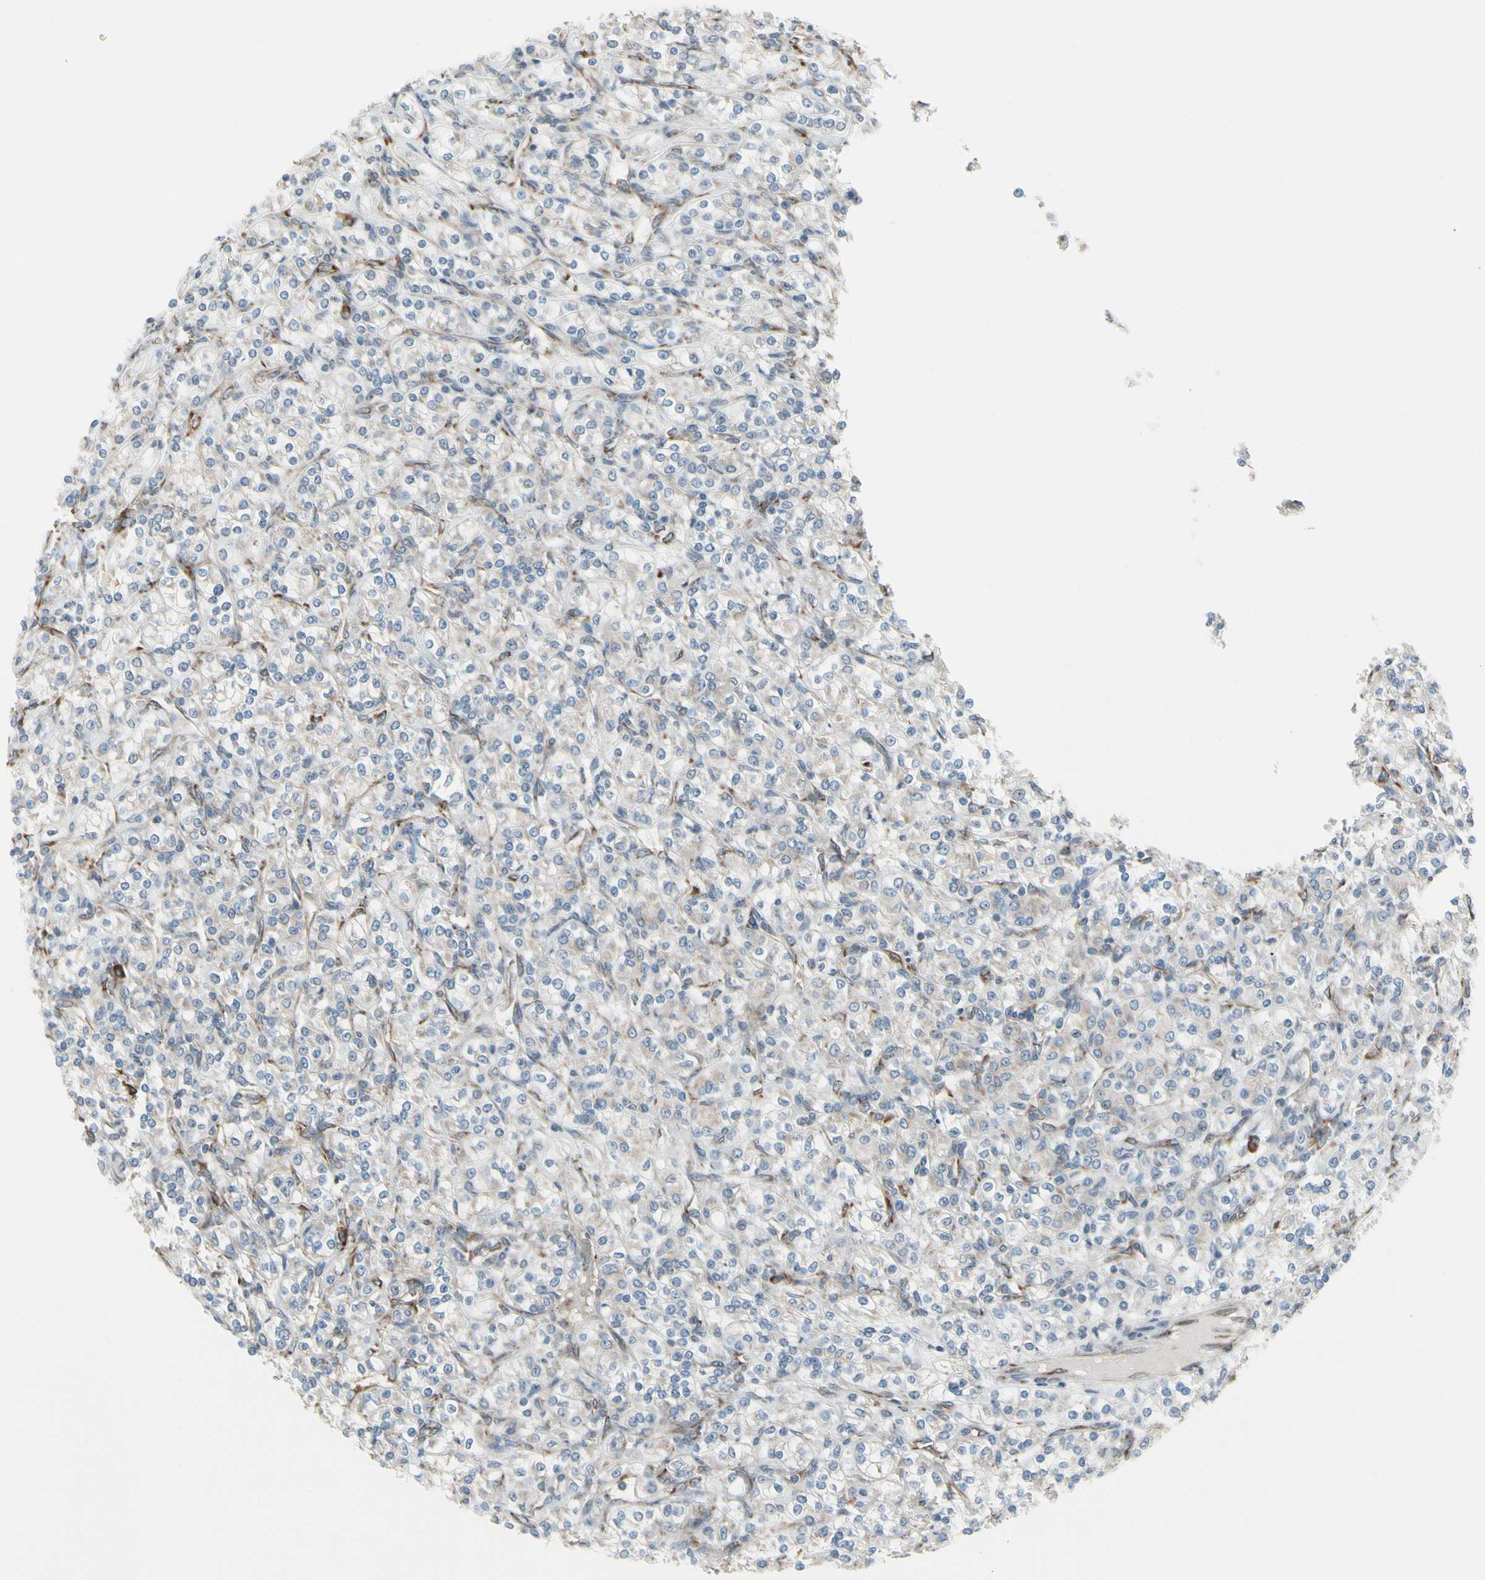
{"staining": {"intensity": "weak", "quantity": "<25%", "location": "cytoplasmic/membranous"}, "tissue": "renal cancer", "cell_type": "Tumor cells", "image_type": "cancer", "snomed": [{"axis": "morphology", "description": "Adenocarcinoma, NOS"}, {"axis": "topography", "description": "Kidney"}], "caption": "The IHC micrograph has no significant positivity in tumor cells of renal cancer tissue.", "gene": "FNDC3A", "patient": {"sex": "male", "age": 77}}